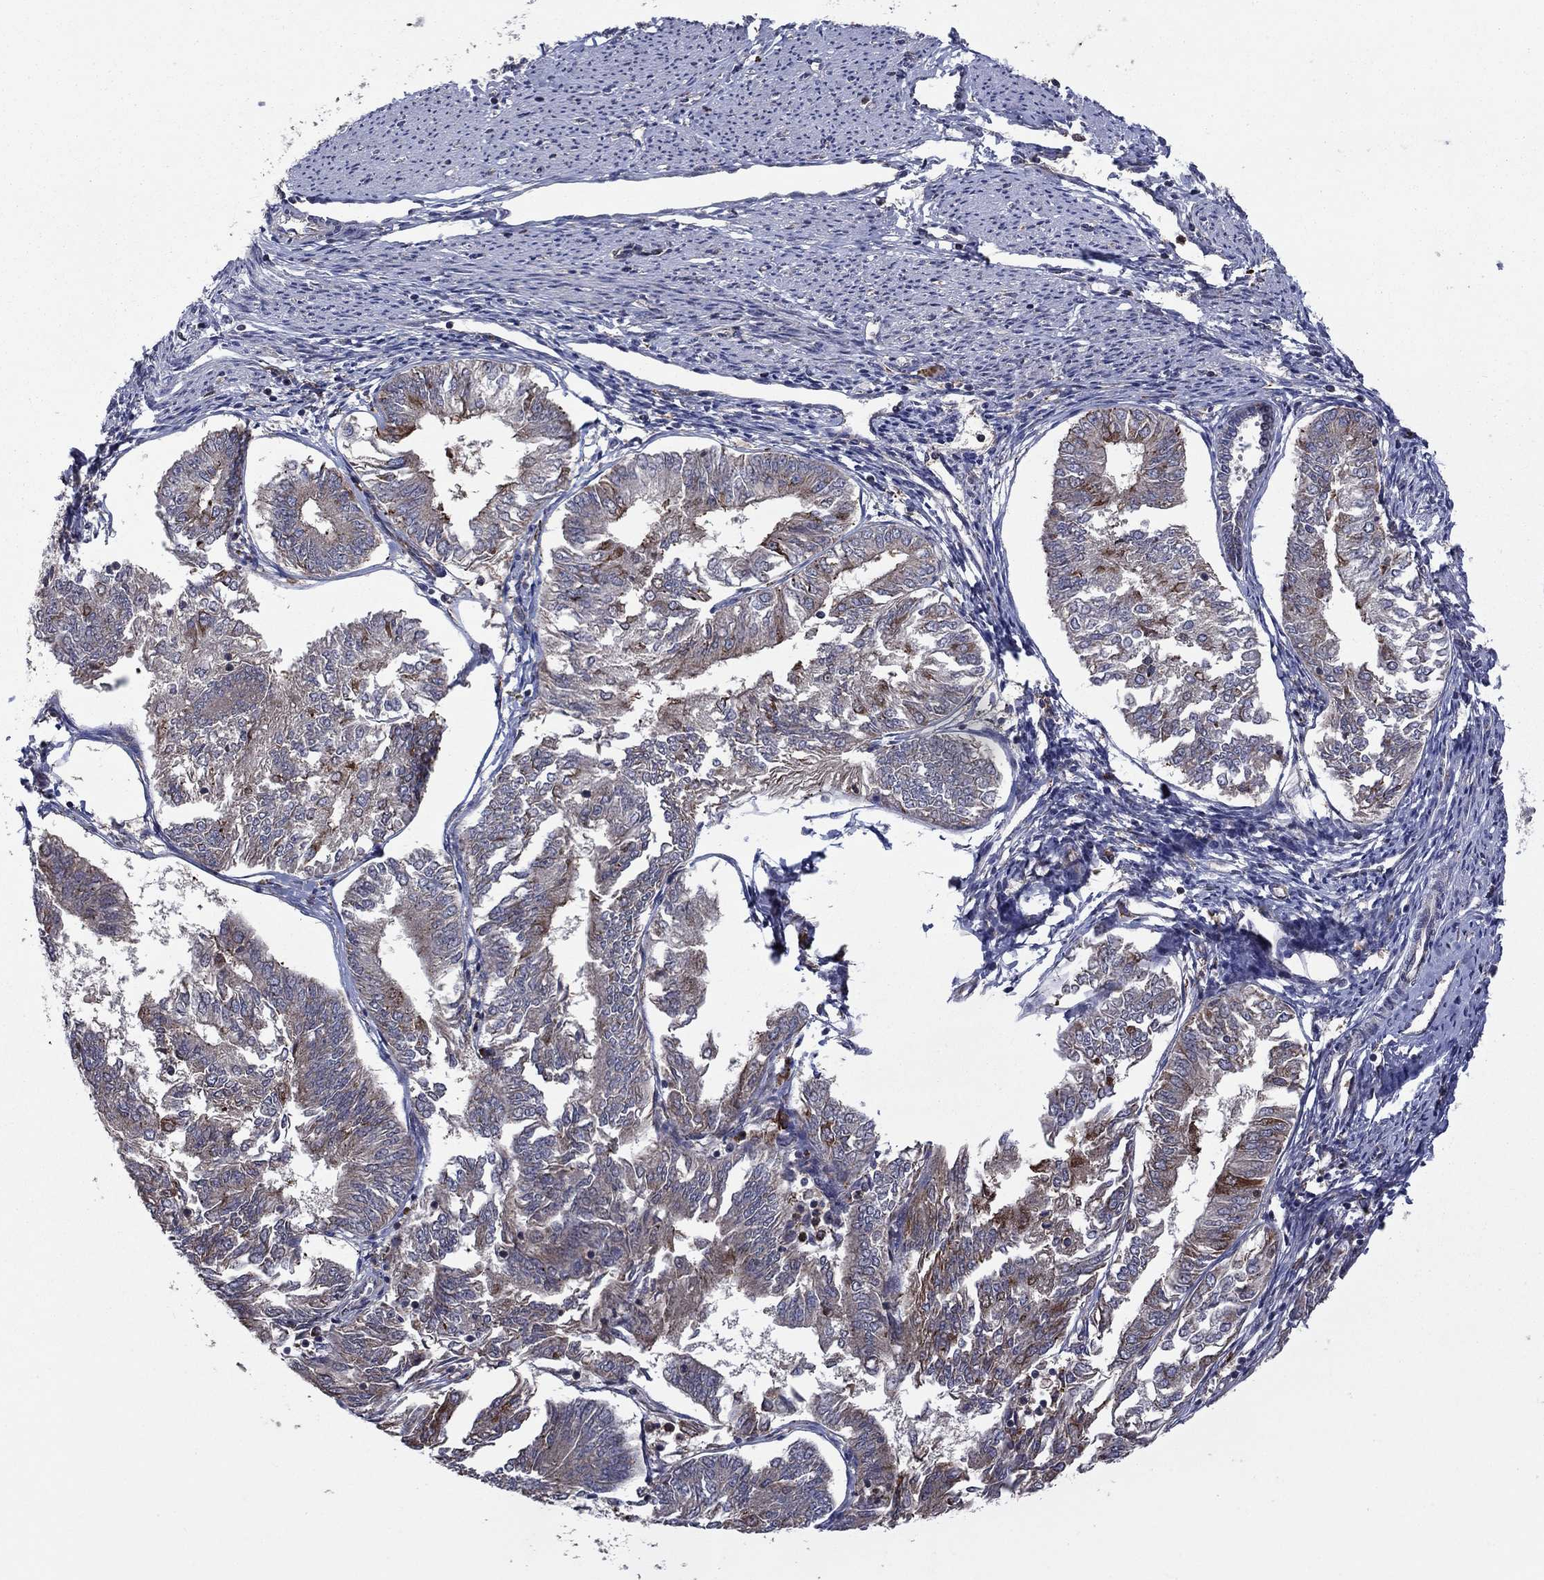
{"staining": {"intensity": "strong", "quantity": "<25%", "location": "cytoplasmic/membranous"}, "tissue": "endometrial cancer", "cell_type": "Tumor cells", "image_type": "cancer", "snomed": [{"axis": "morphology", "description": "Adenocarcinoma, NOS"}, {"axis": "topography", "description": "Endometrium"}], "caption": "This is an image of immunohistochemistry (IHC) staining of adenocarcinoma (endometrial), which shows strong positivity in the cytoplasmic/membranous of tumor cells.", "gene": "MEA1", "patient": {"sex": "female", "age": 58}}